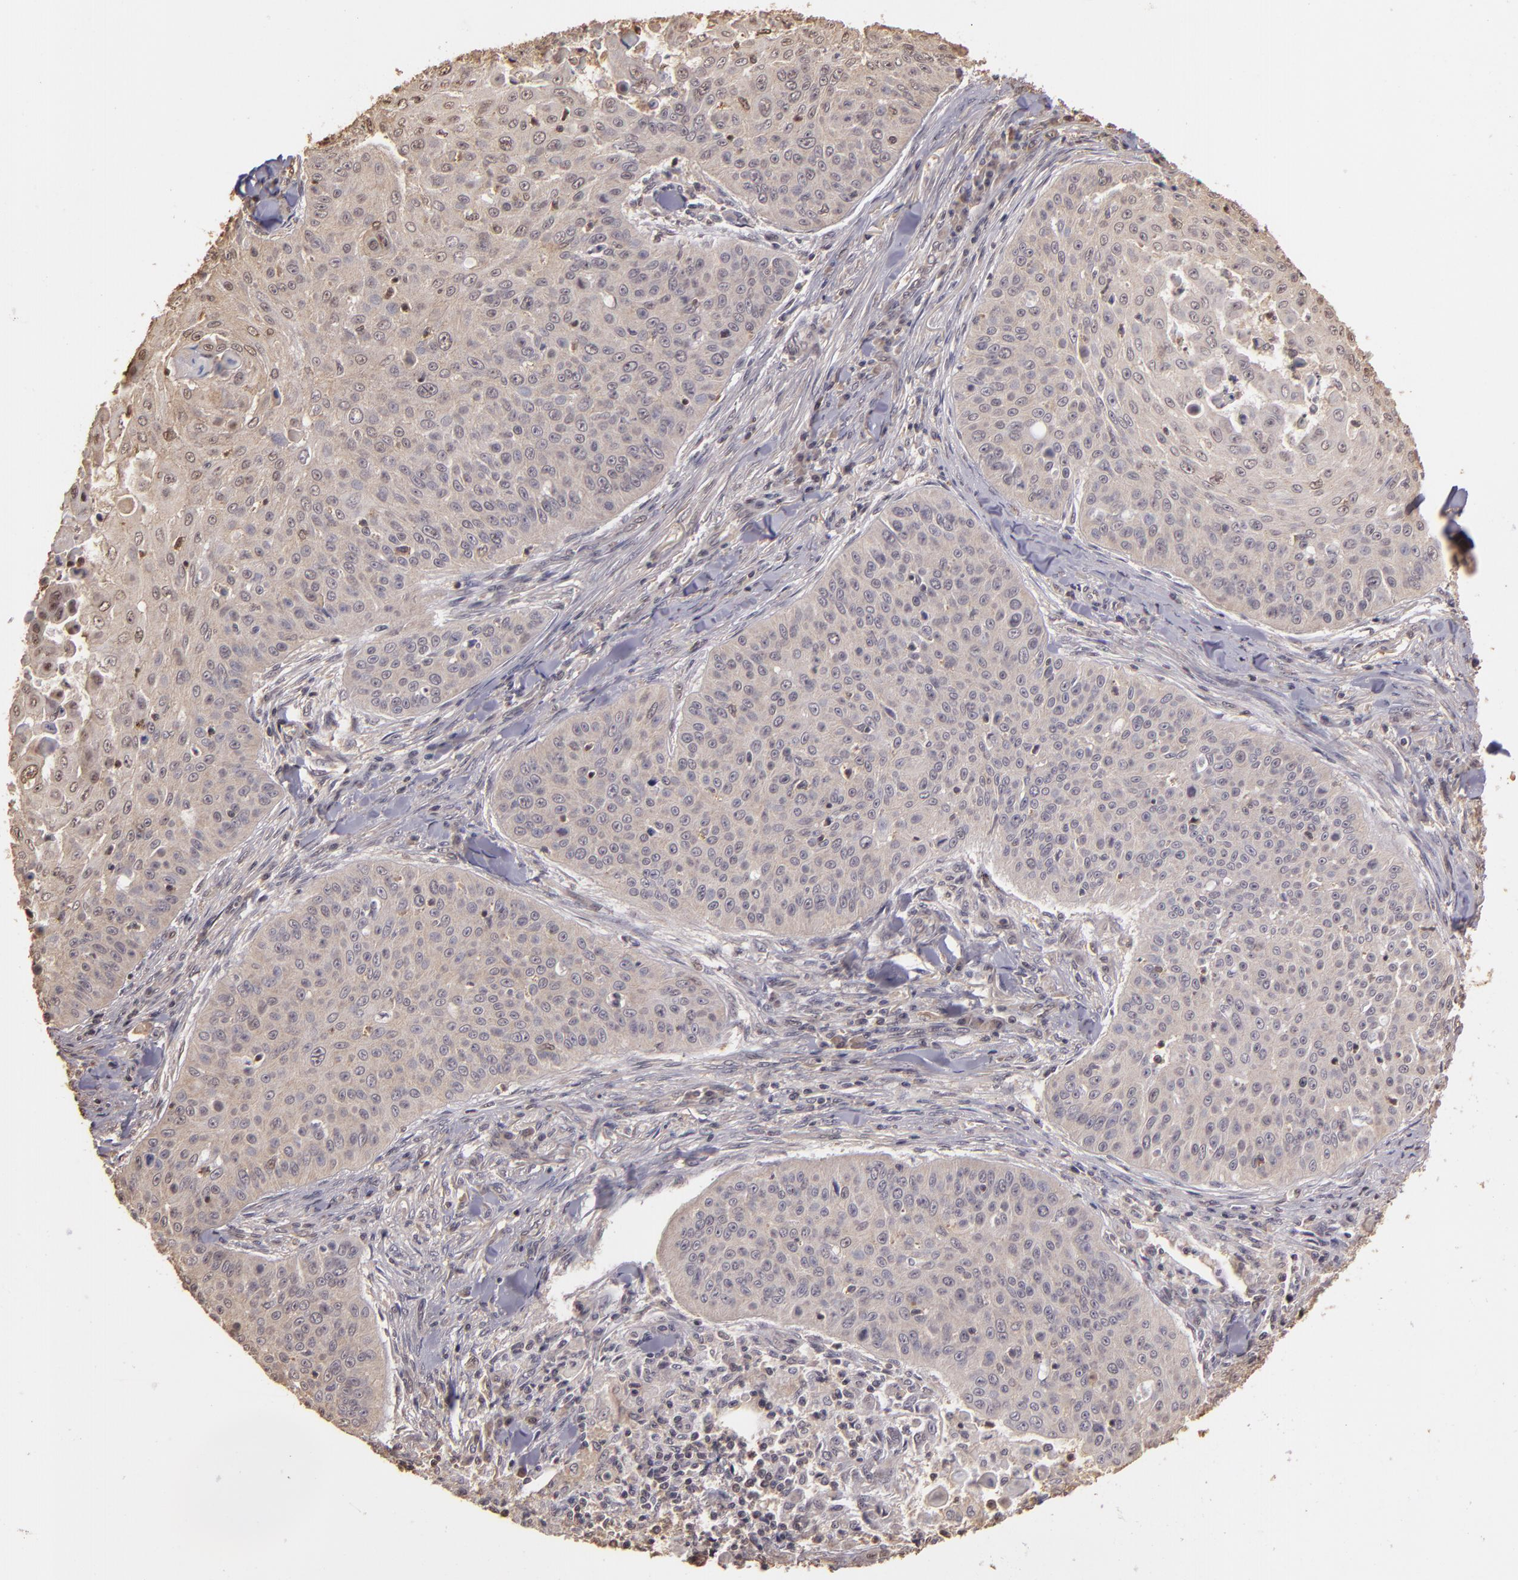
{"staining": {"intensity": "weak", "quantity": ">75%", "location": "cytoplasmic/membranous"}, "tissue": "skin cancer", "cell_type": "Tumor cells", "image_type": "cancer", "snomed": [{"axis": "morphology", "description": "Squamous cell carcinoma, NOS"}, {"axis": "topography", "description": "Skin"}], "caption": "Skin cancer (squamous cell carcinoma) tissue reveals weak cytoplasmic/membranous positivity in approximately >75% of tumor cells (Brightfield microscopy of DAB IHC at high magnification).", "gene": "ARPC2", "patient": {"sex": "male", "age": 82}}